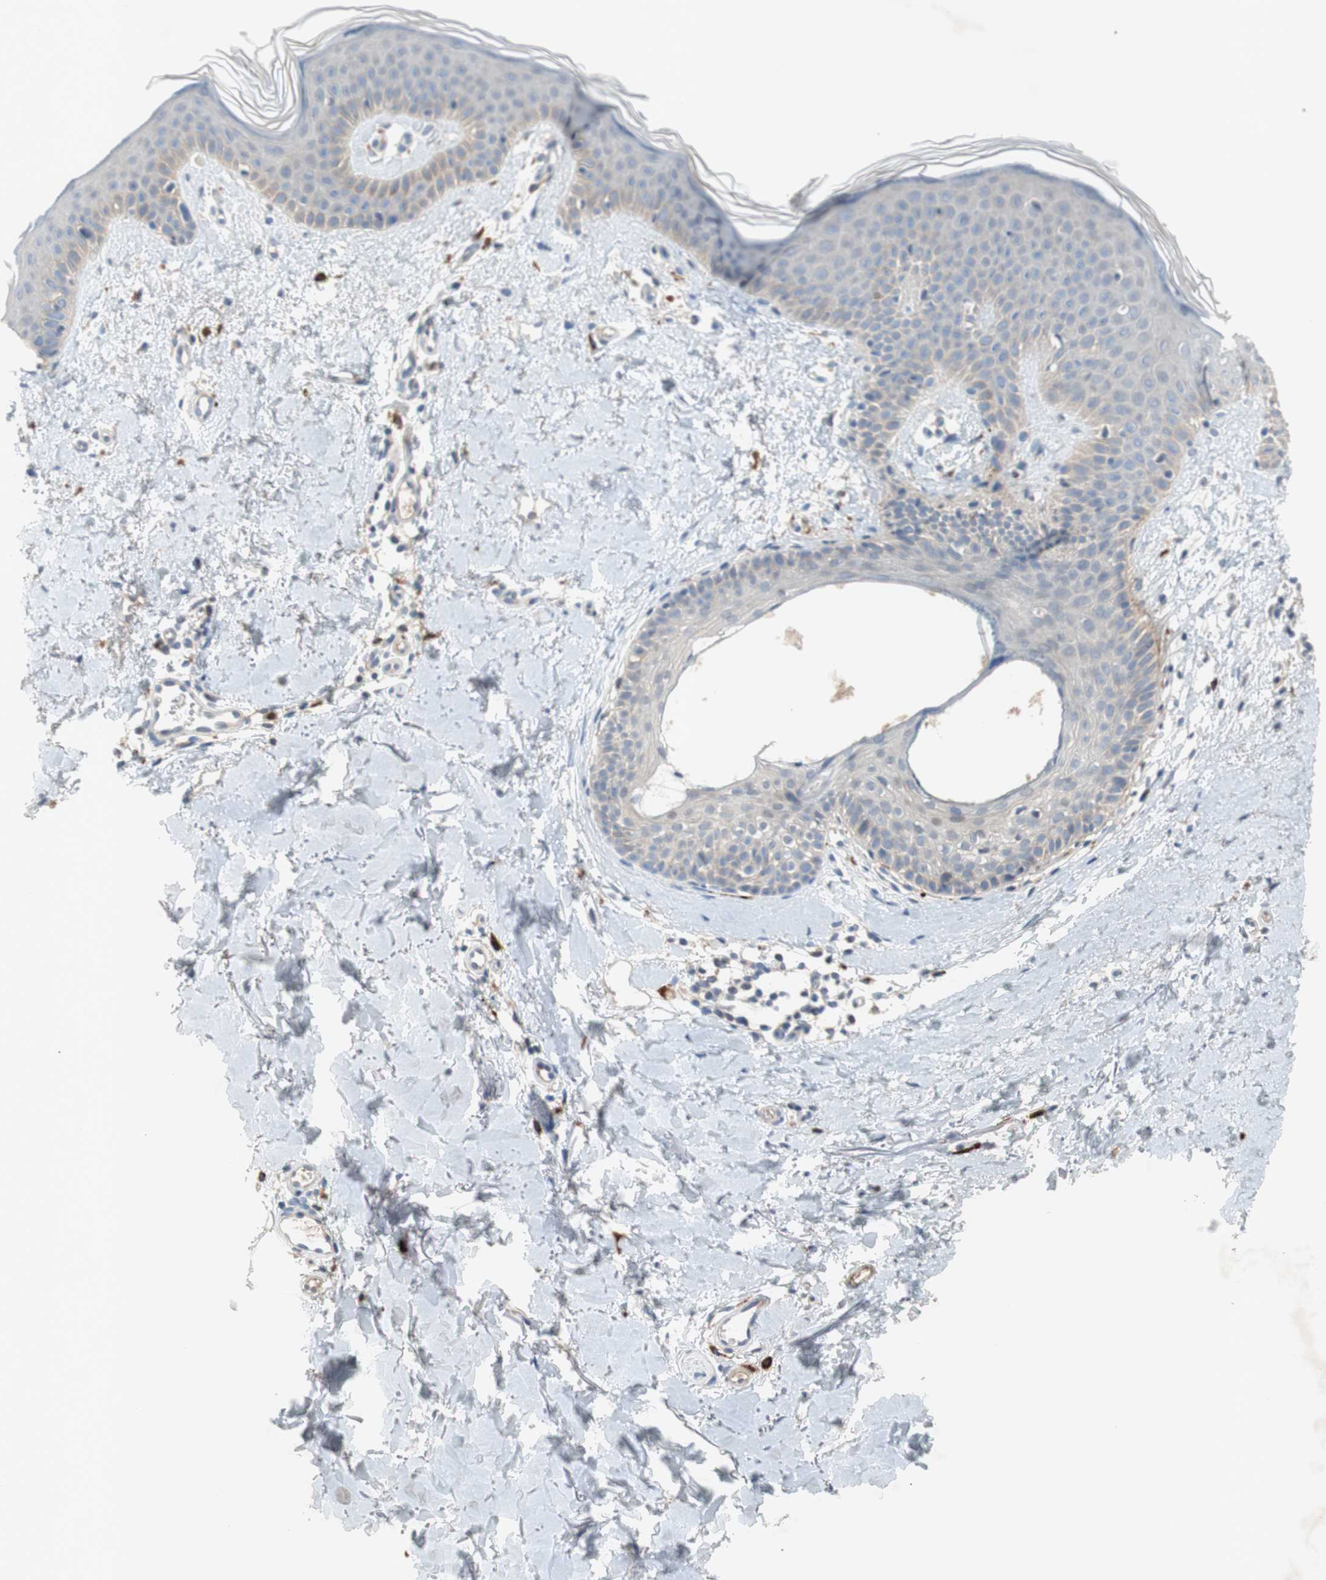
{"staining": {"intensity": "strong", "quantity": "<25%", "location": "cytoplasmic/membranous"}, "tissue": "skin", "cell_type": "Fibroblasts", "image_type": "normal", "snomed": [{"axis": "morphology", "description": "Normal tissue, NOS"}, {"axis": "topography", "description": "Skin"}], "caption": "The immunohistochemical stain highlights strong cytoplasmic/membranous positivity in fibroblasts of normal skin. (Stains: DAB in brown, nuclei in blue, Microscopy: brightfield microscopy at high magnification).", "gene": "COL12A1", "patient": {"sex": "female", "age": 56}}